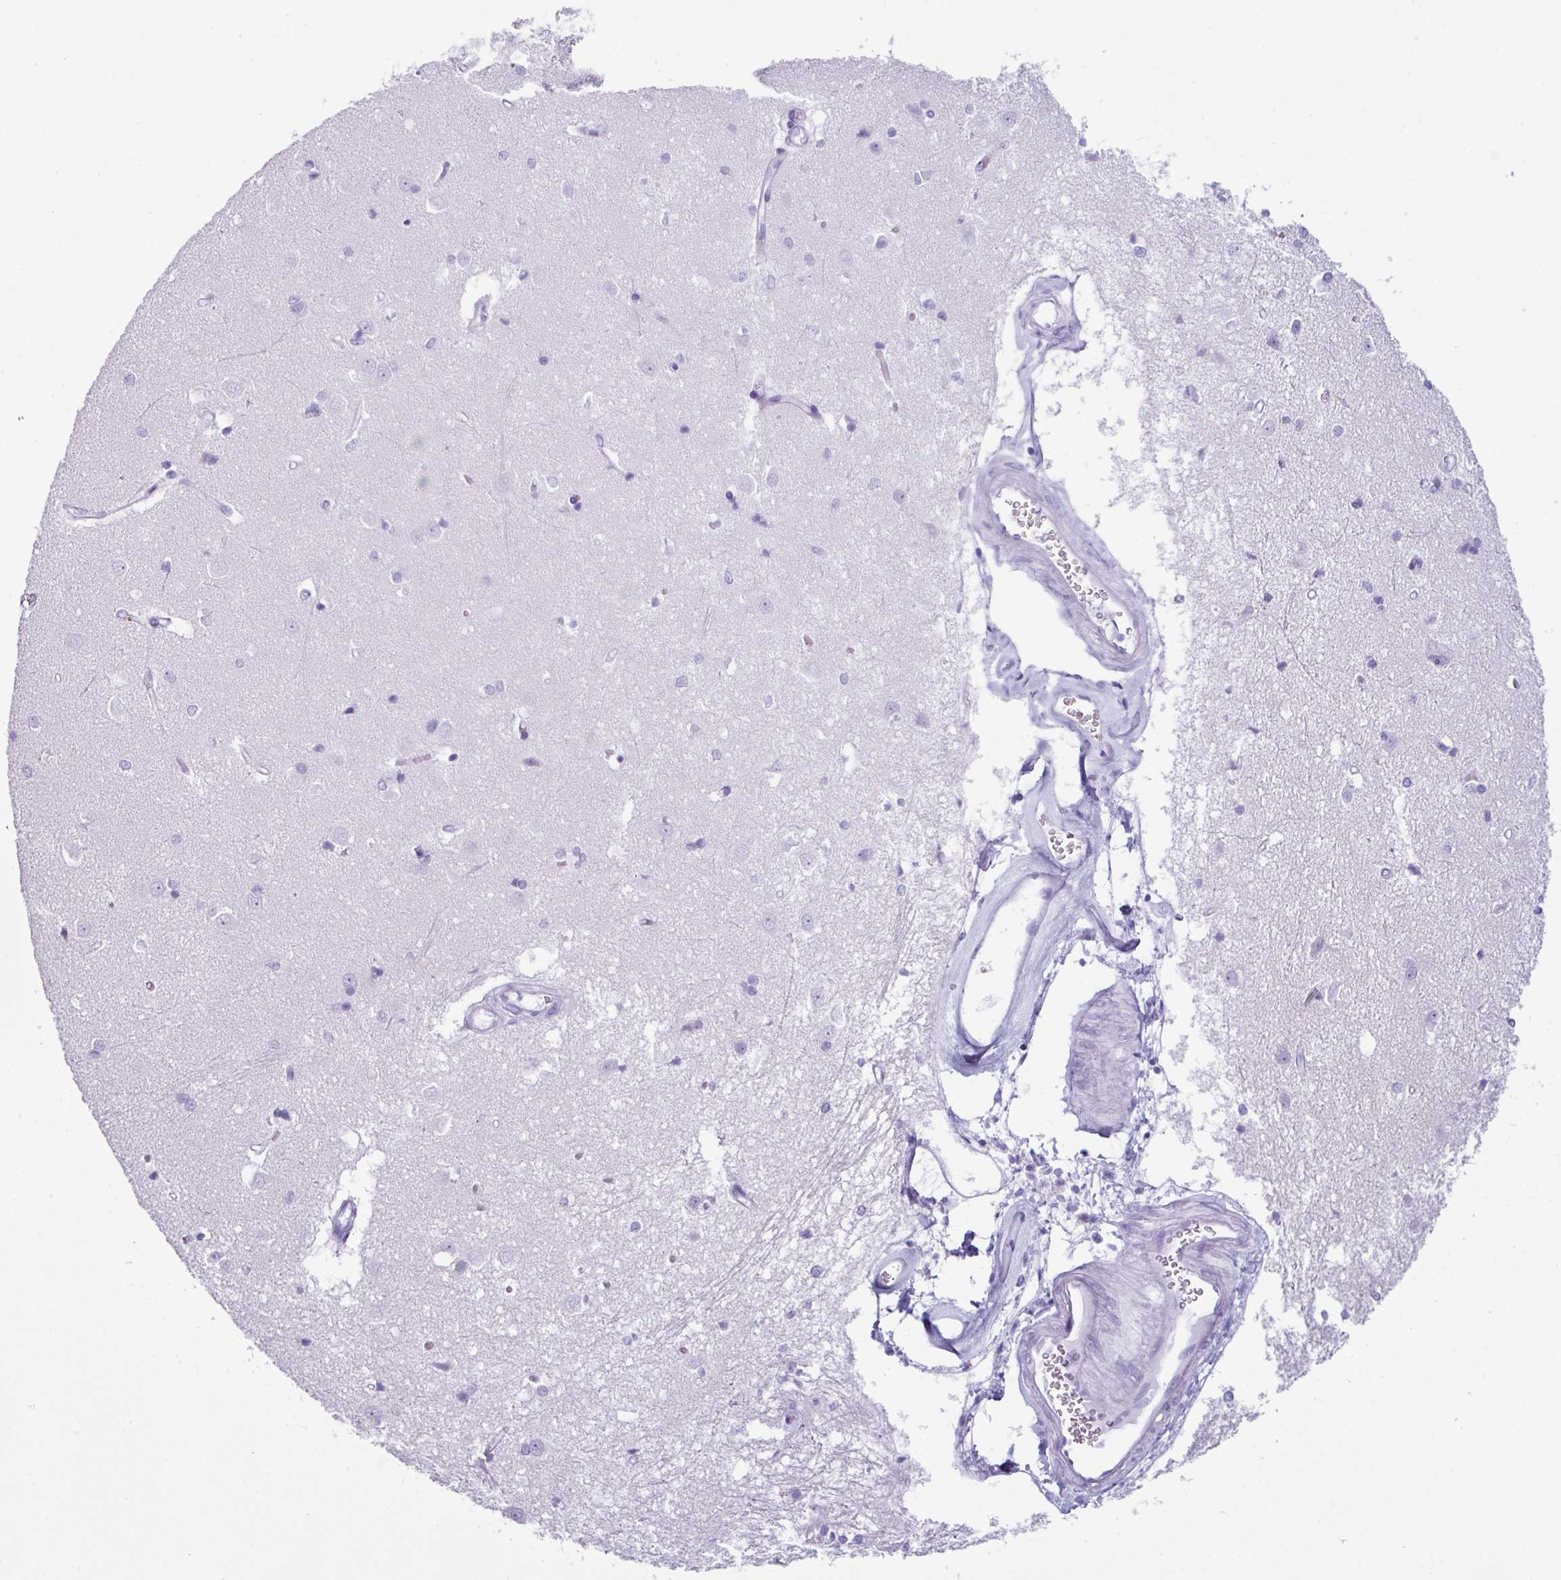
{"staining": {"intensity": "negative", "quantity": "none", "location": "none"}, "tissue": "caudate", "cell_type": "Glial cells", "image_type": "normal", "snomed": [{"axis": "morphology", "description": "Normal tissue, NOS"}, {"axis": "topography", "description": "Lateral ventricle wall"}], "caption": "Immunohistochemical staining of benign caudate reveals no significant staining in glial cells.", "gene": "NCCRP1", "patient": {"sex": "male", "age": 37}}